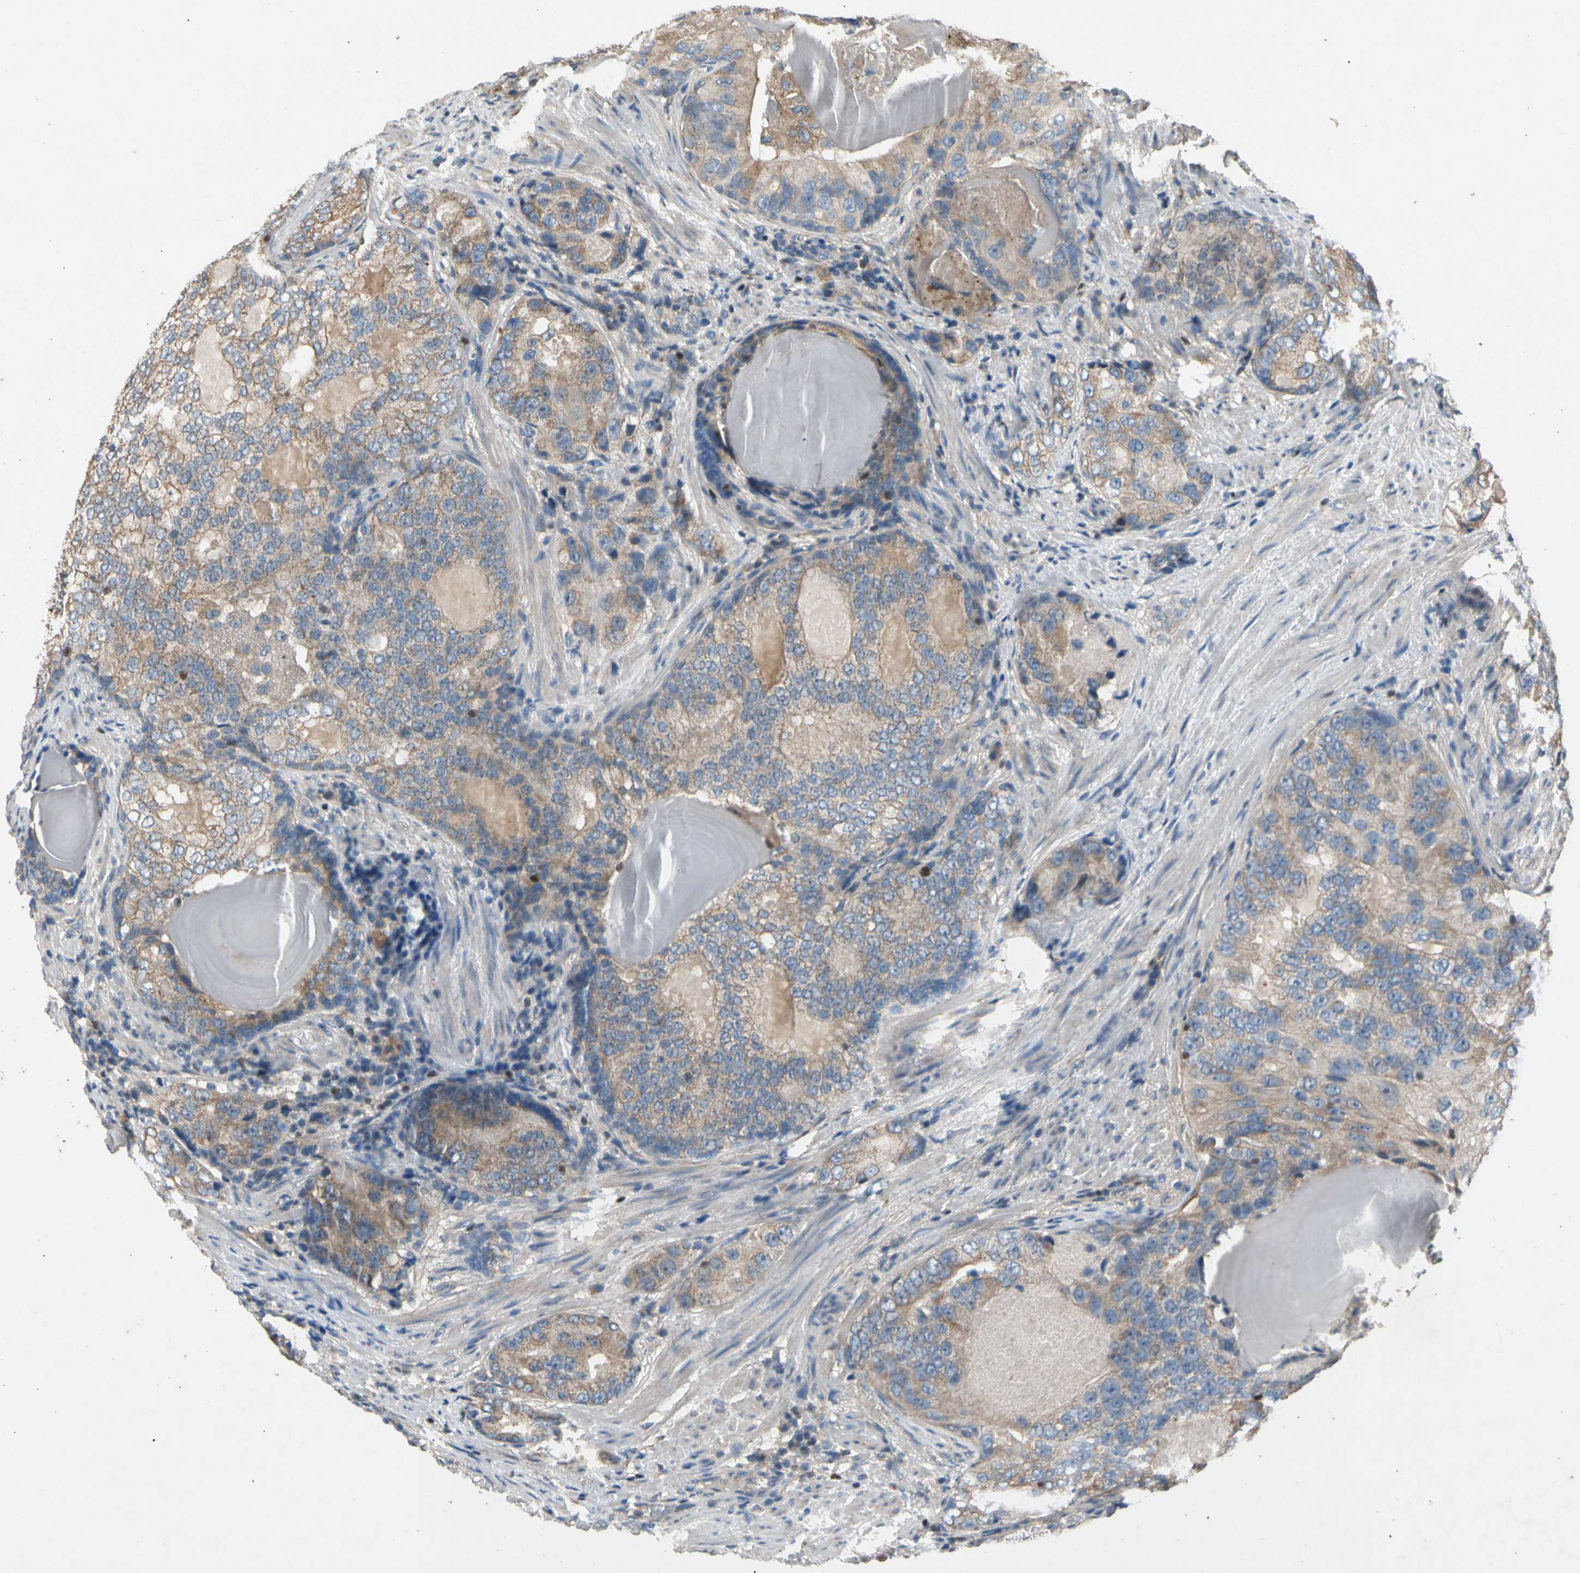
{"staining": {"intensity": "weak", "quantity": ">75%", "location": "cytoplasmic/membranous"}, "tissue": "prostate cancer", "cell_type": "Tumor cells", "image_type": "cancer", "snomed": [{"axis": "morphology", "description": "Adenocarcinoma, High grade"}, {"axis": "topography", "description": "Prostate"}], "caption": "Tumor cells display low levels of weak cytoplasmic/membranous positivity in approximately >75% of cells in human prostate cancer.", "gene": "TBX21", "patient": {"sex": "male", "age": 66}}